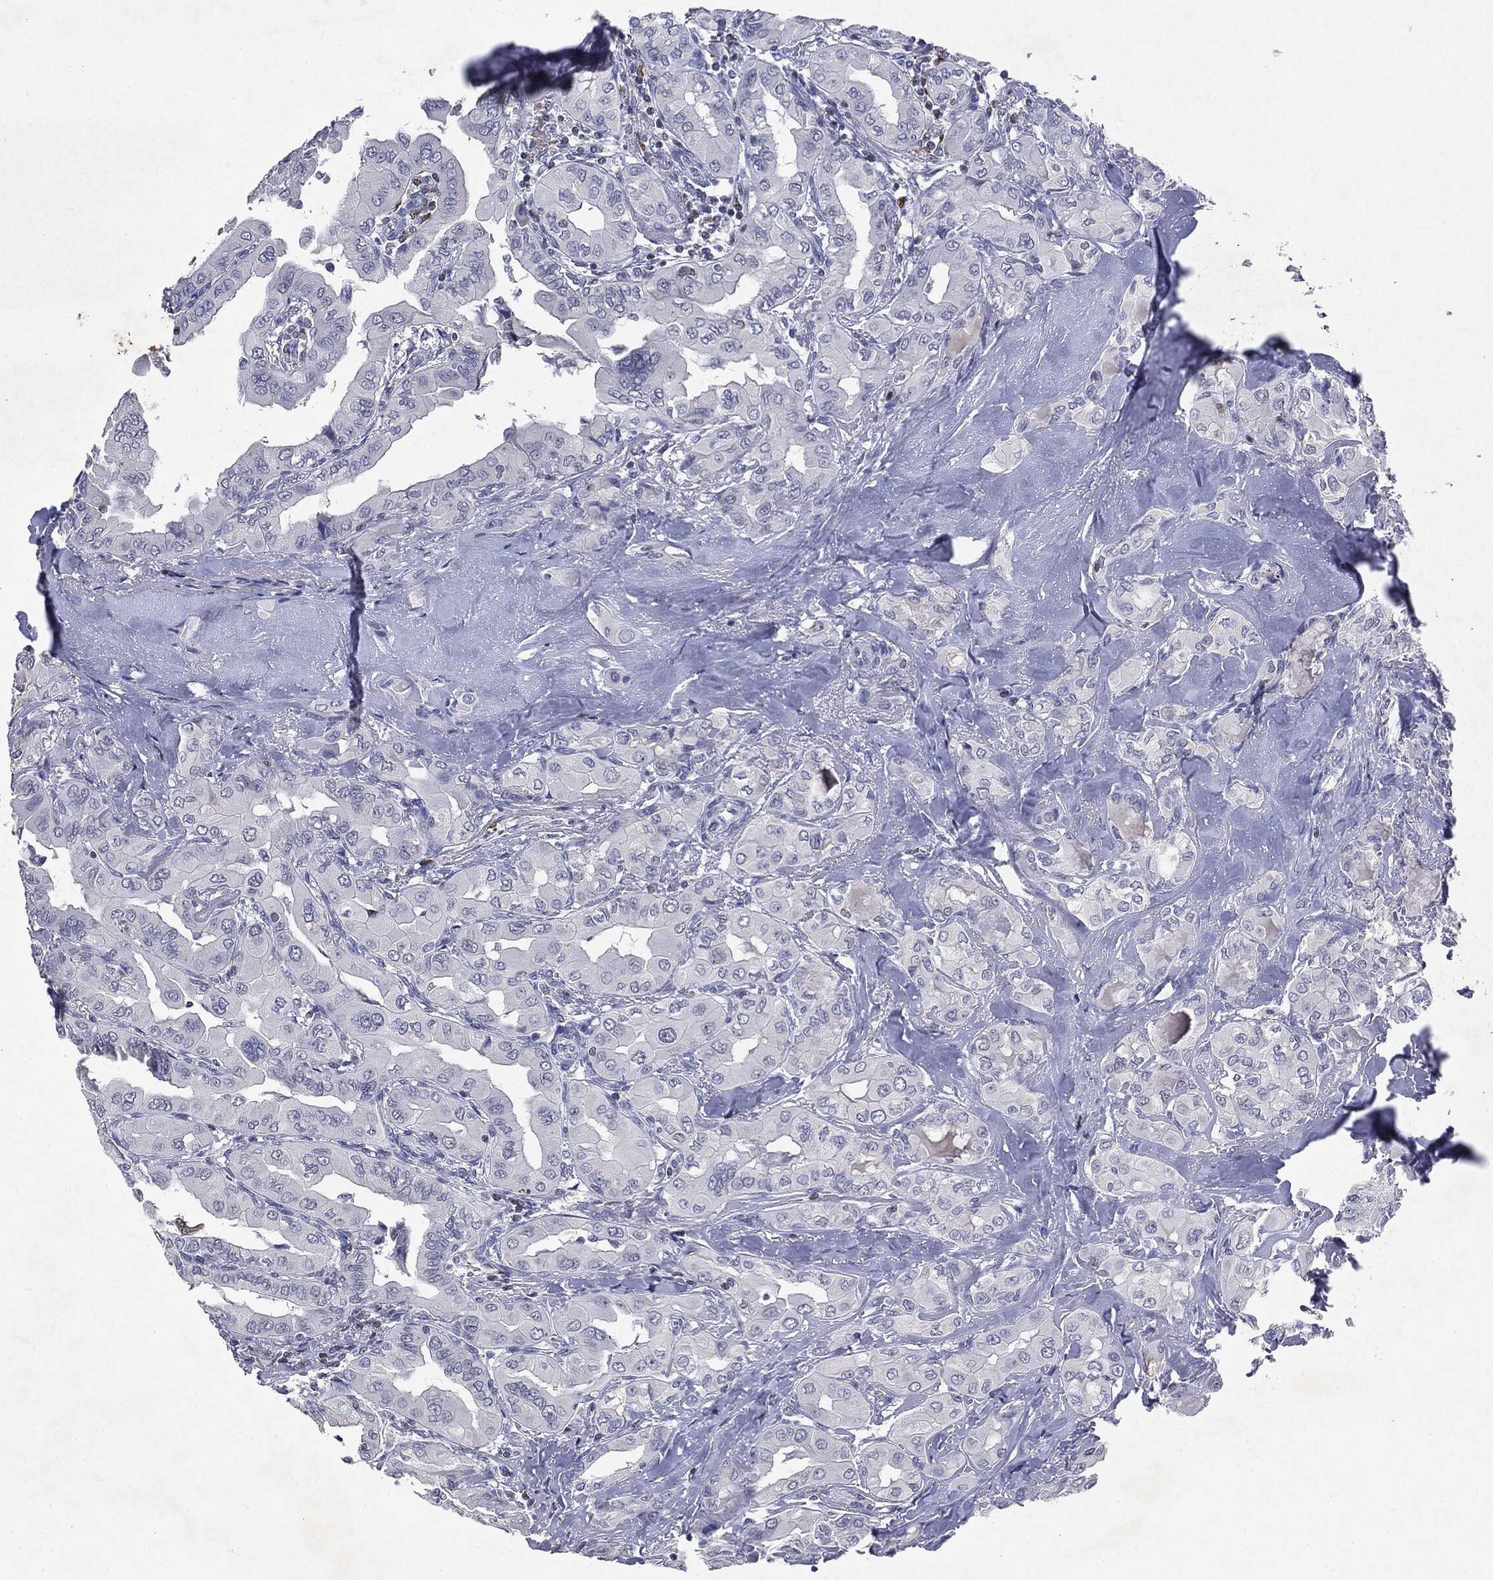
{"staining": {"intensity": "negative", "quantity": "none", "location": "none"}, "tissue": "thyroid cancer", "cell_type": "Tumor cells", "image_type": "cancer", "snomed": [{"axis": "morphology", "description": "Normal tissue, NOS"}, {"axis": "morphology", "description": "Papillary adenocarcinoma, NOS"}, {"axis": "topography", "description": "Thyroid gland"}], "caption": "Micrograph shows no significant protein staining in tumor cells of thyroid cancer. (DAB (3,3'-diaminobenzidine) immunohistochemistry visualized using brightfield microscopy, high magnification).", "gene": "KIF2C", "patient": {"sex": "female", "age": 66}}